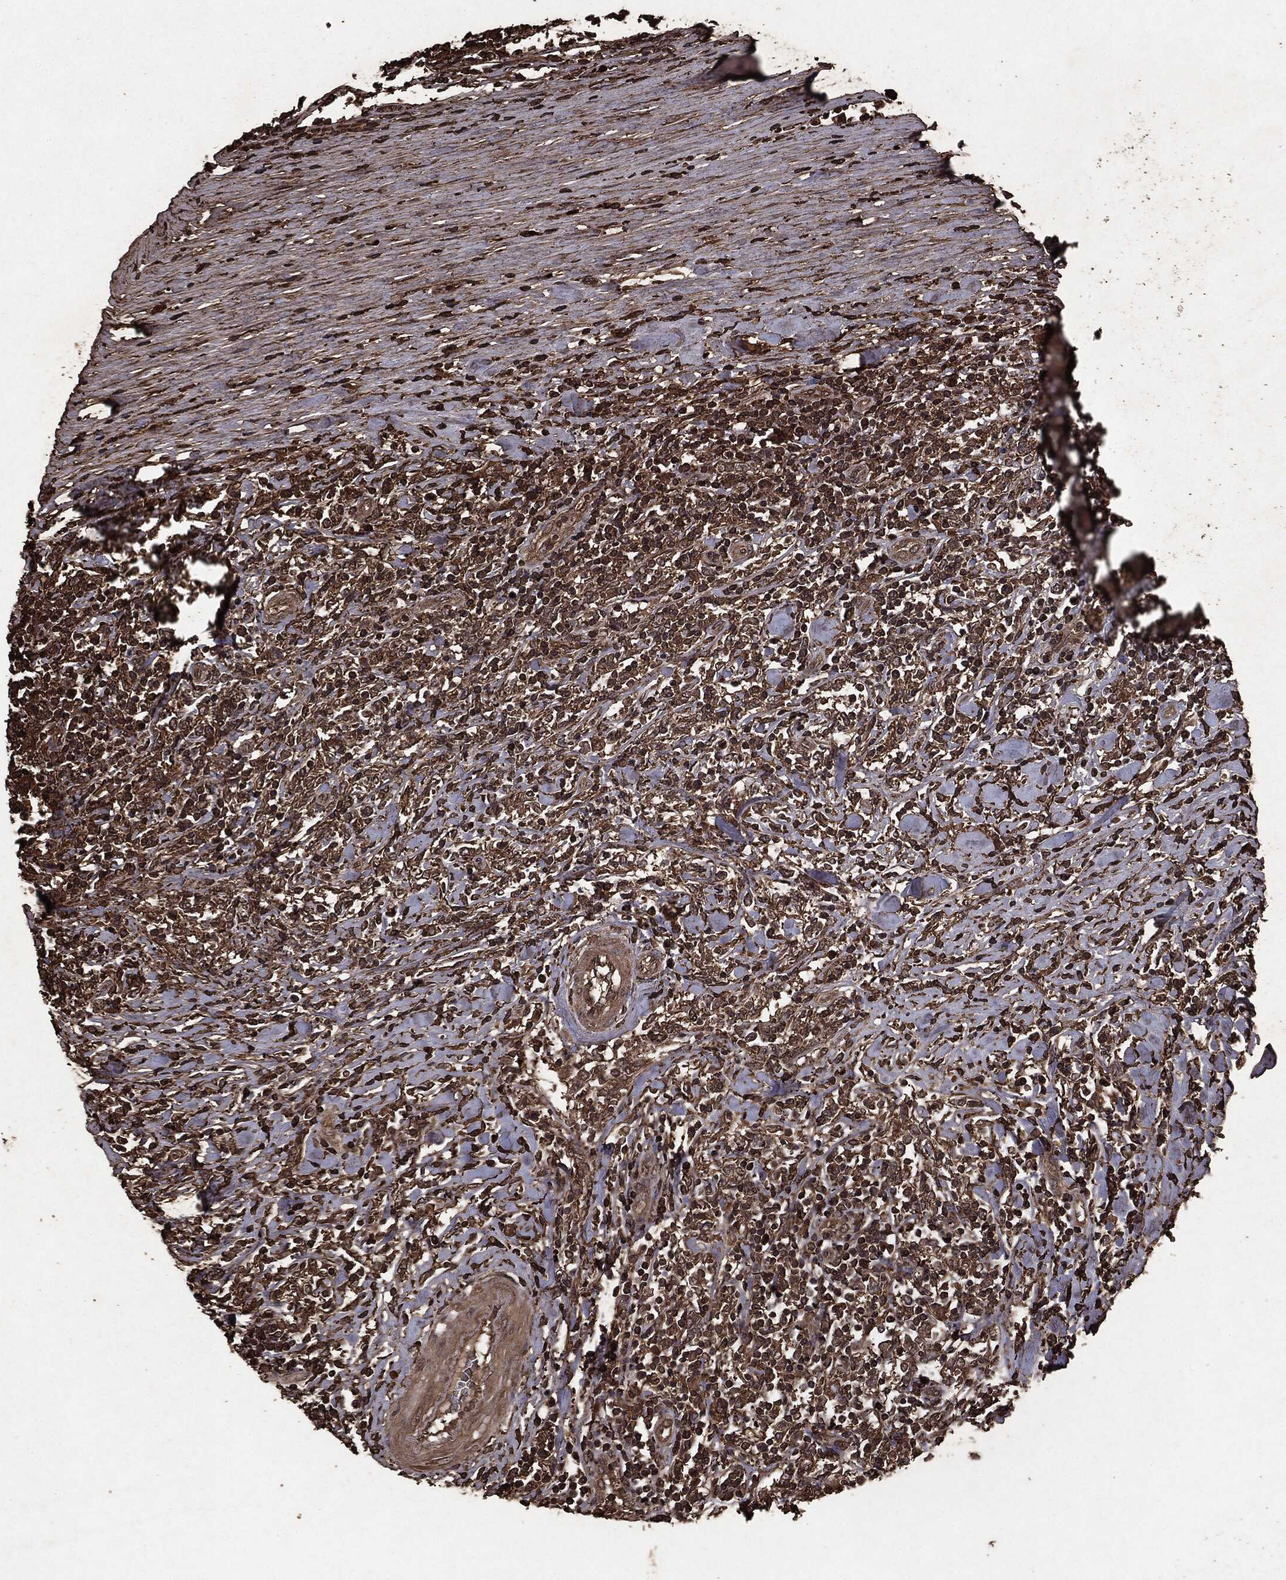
{"staining": {"intensity": "moderate", "quantity": ">75%", "location": "cytoplasmic/membranous"}, "tissue": "lymphoma", "cell_type": "Tumor cells", "image_type": "cancer", "snomed": [{"axis": "morphology", "description": "Malignant lymphoma, non-Hodgkin's type, High grade"}, {"axis": "topography", "description": "Lymph node"}], "caption": "Lymphoma stained with a protein marker exhibits moderate staining in tumor cells.", "gene": "ARAF", "patient": {"sex": "female", "age": 84}}